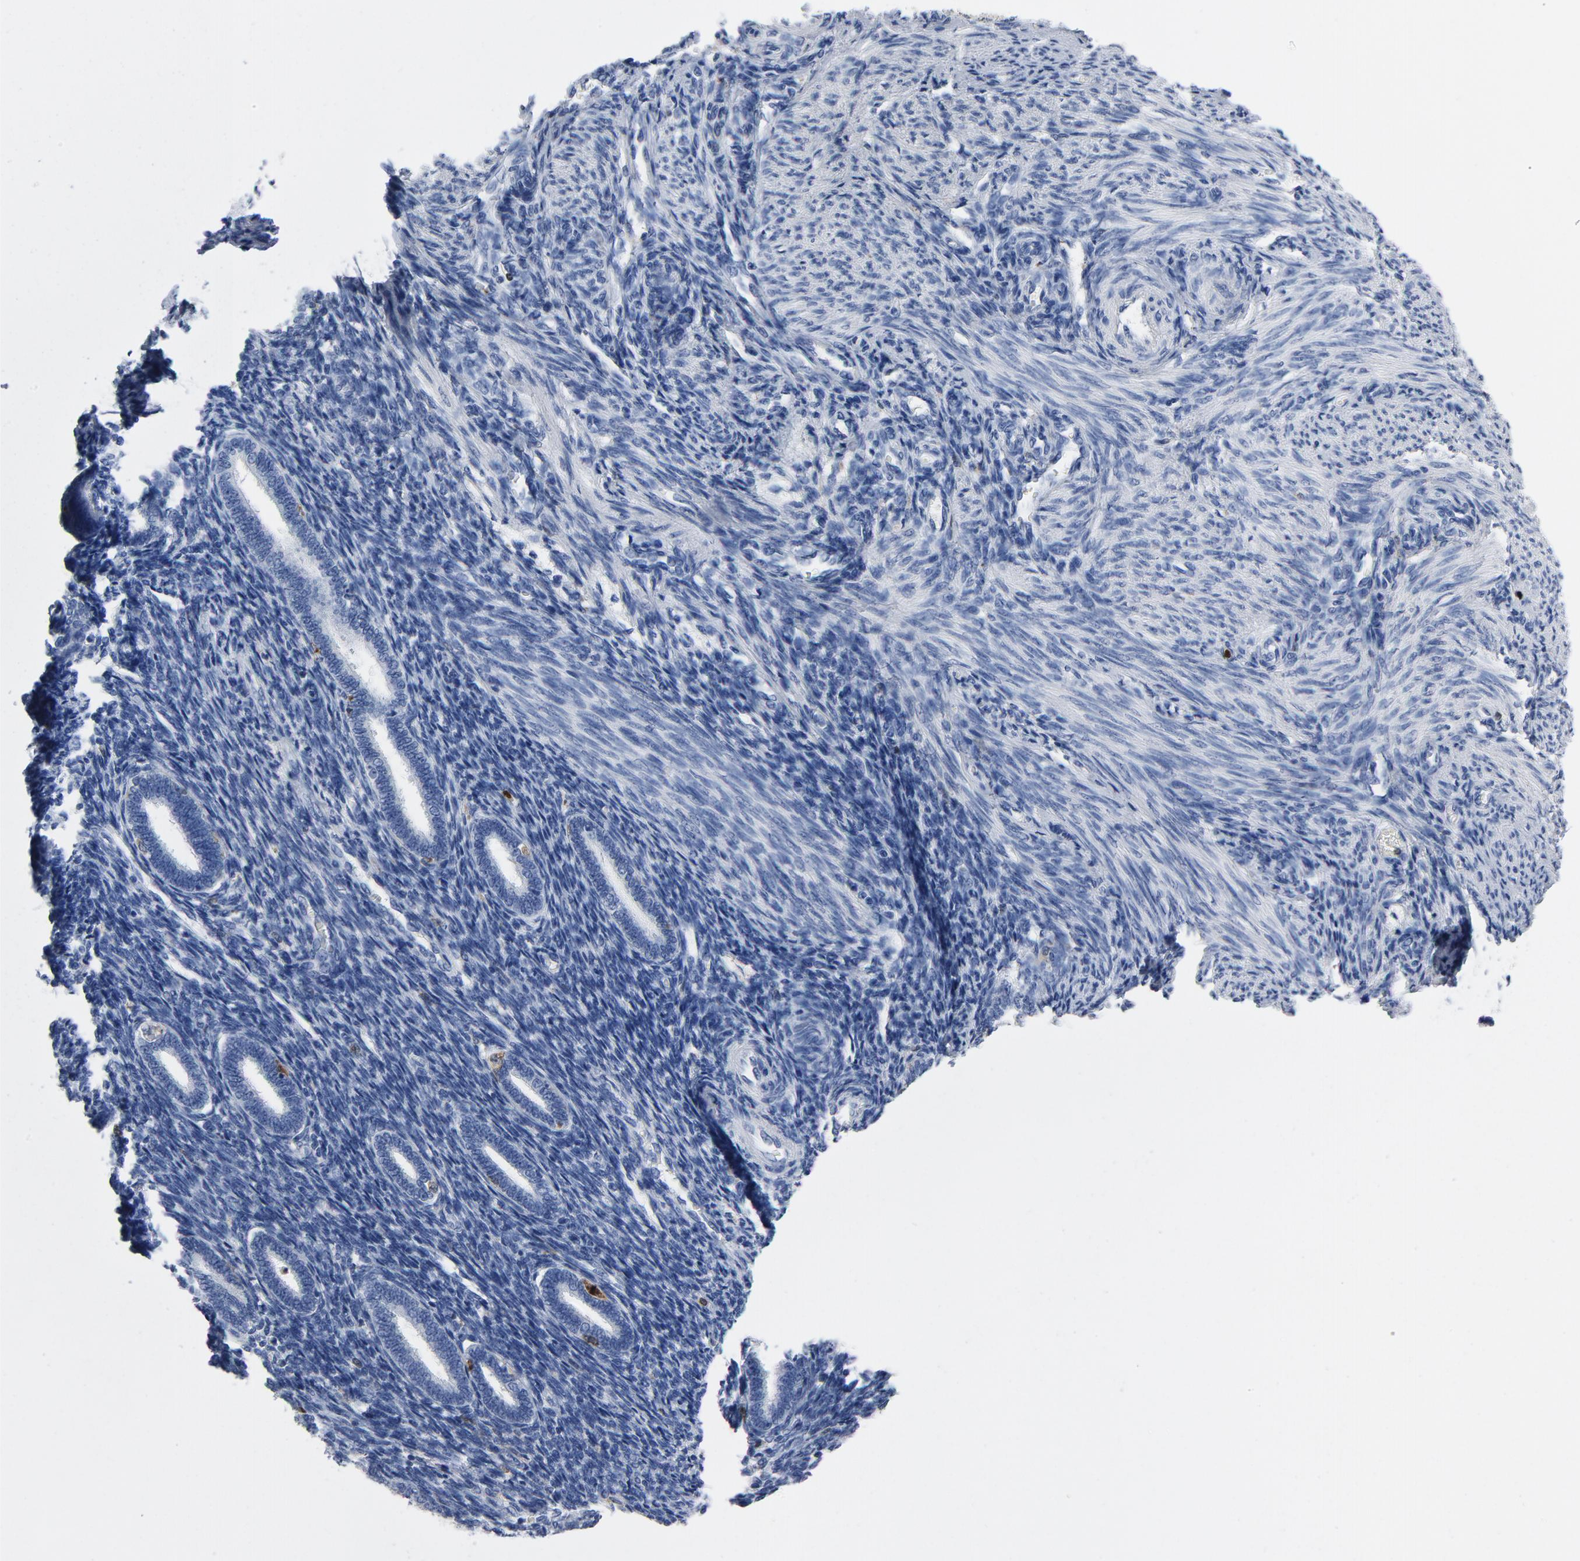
{"staining": {"intensity": "strong", "quantity": "<25%", "location": "cytoplasmic/membranous,nuclear"}, "tissue": "endometrium", "cell_type": "Cells in endometrial stroma", "image_type": "normal", "snomed": [{"axis": "morphology", "description": "Normal tissue, NOS"}, {"axis": "topography", "description": "Endometrium"}], "caption": "Approximately <25% of cells in endometrial stroma in normal endometrium exhibit strong cytoplasmic/membranous,nuclear protein staining as visualized by brown immunohistochemical staining.", "gene": "NCF1", "patient": {"sex": "female", "age": 27}}